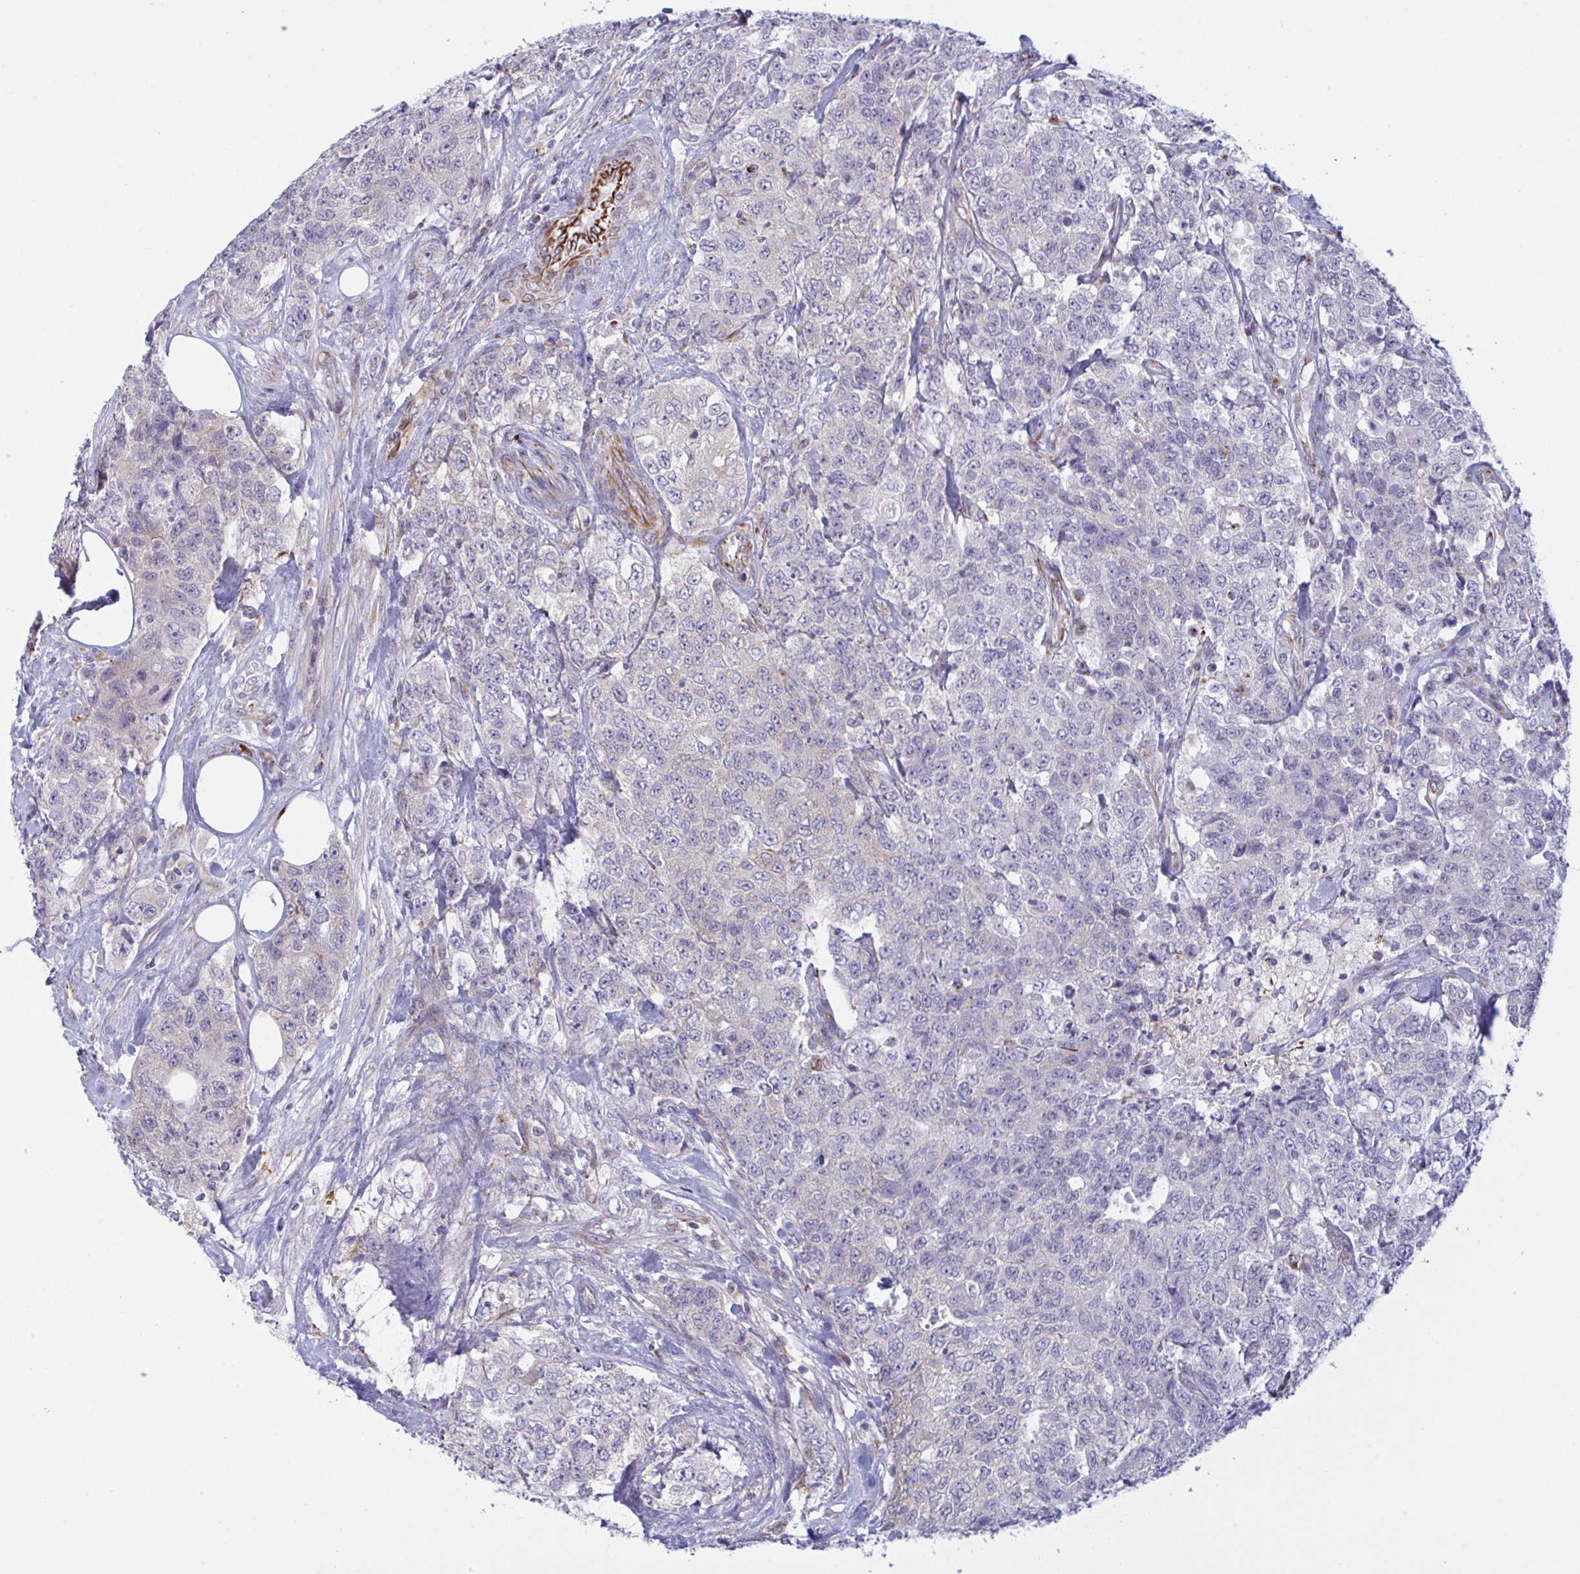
{"staining": {"intensity": "negative", "quantity": "none", "location": "none"}, "tissue": "urothelial cancer", "cell_type": "Tumor cells", "image_type": "cancer", "snomed": [{"axis": "morphology", "description": "Urothelial carcinoma, High grade"}, {"axis": "topography", "description": "Urinary bladder"}], "caption": "A micrograph of human urothelial carcinoma (high-grade) is negative for staining in tumor cells.", "gene": "DCBLD1", "patient": {"sex": "female", "age": 78}}